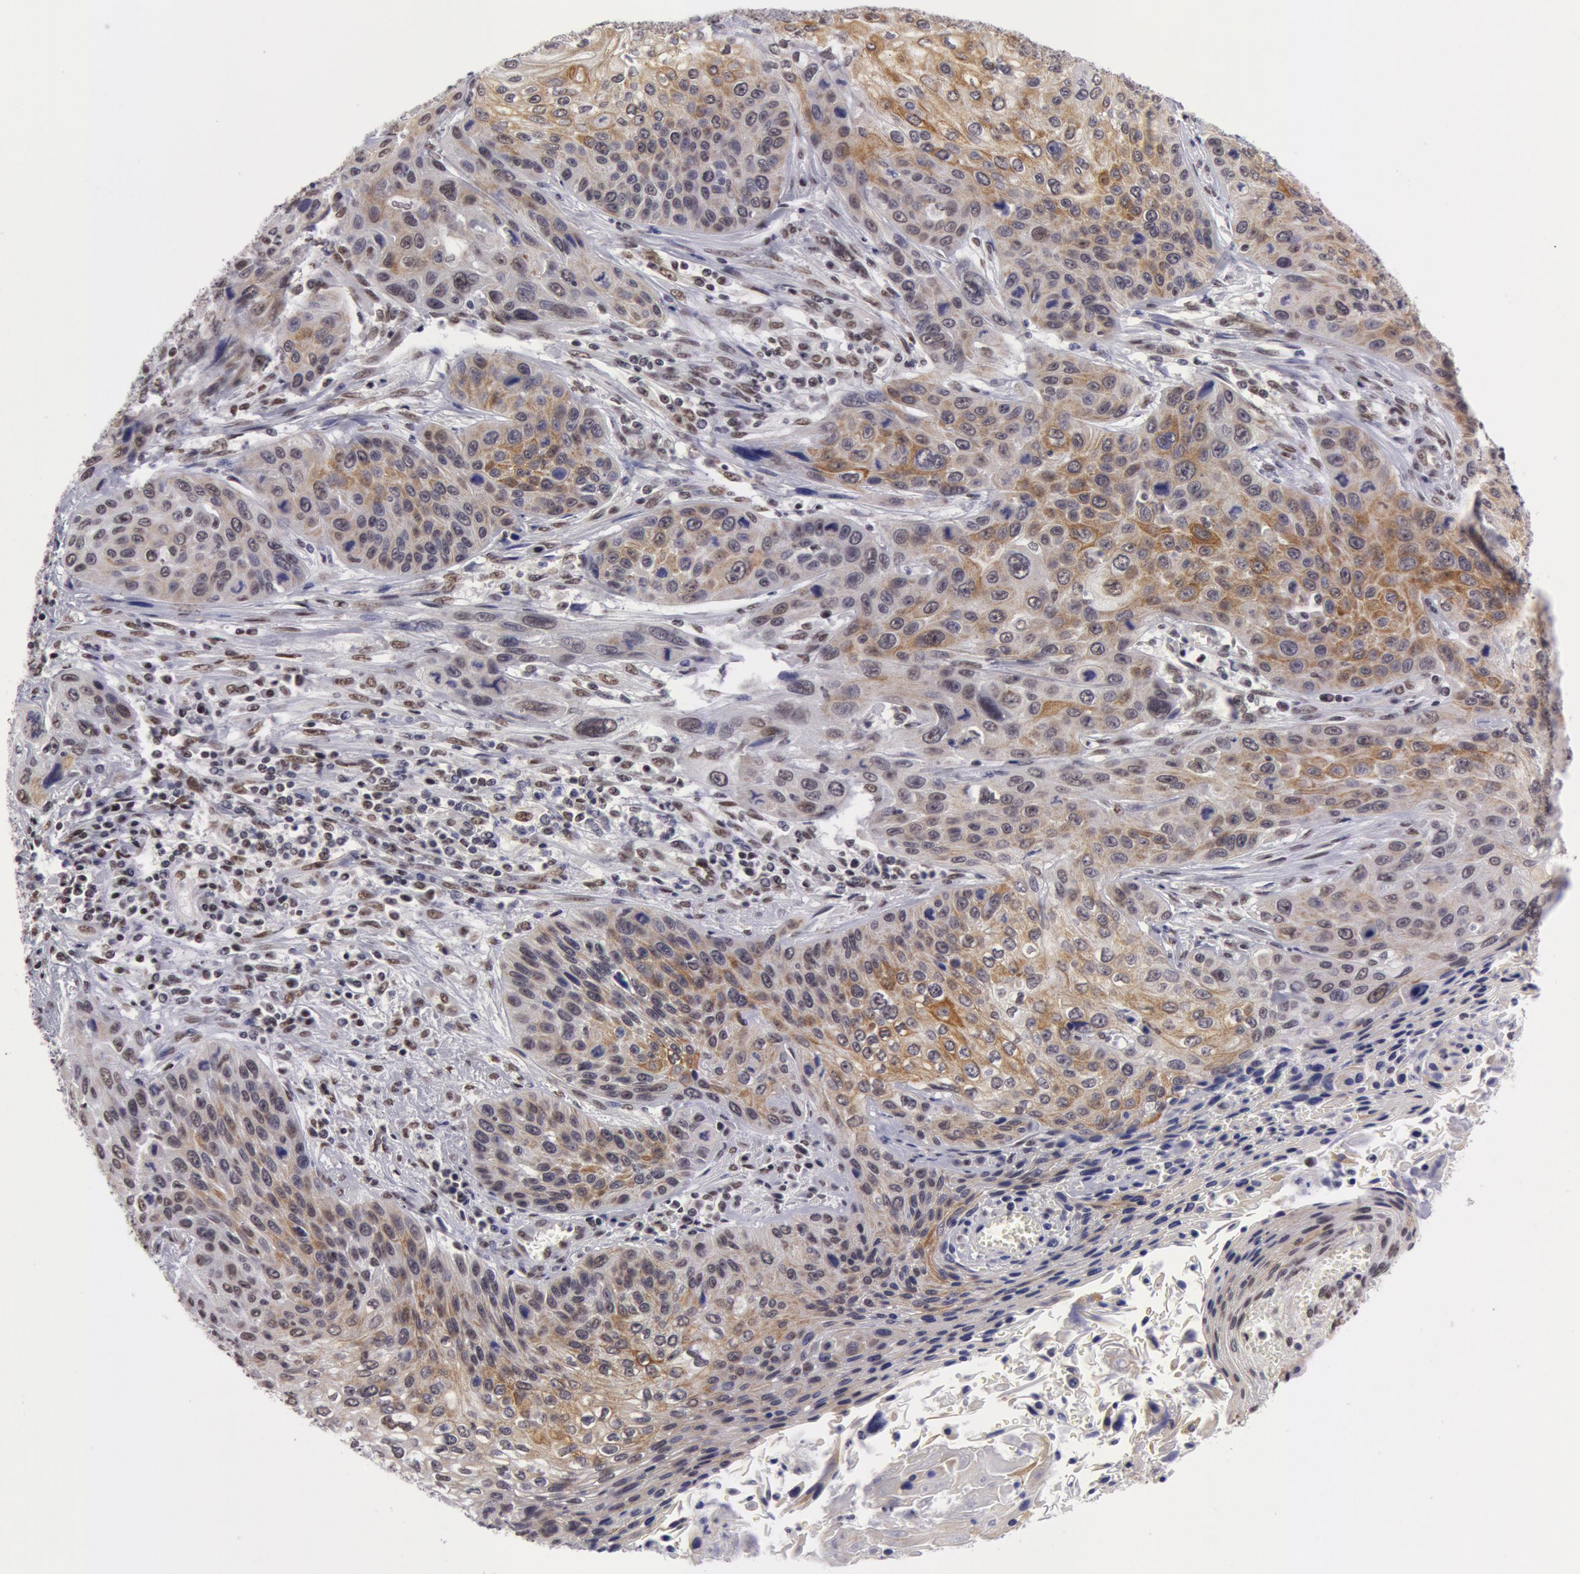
{"staining": {"intensity": "weak", "quantity": "25%-75%", "location": "cytoplasmic/membranous"}, "tissue": "cervical cancer", "cell_type": "Tumor cells", "image_type": "cancer", "snomed": [{"axis": "morphology", "description": "Squamous cell carcinoma, NOS"}, {"axis": "topography", "description": "Cervix"}], "caption": "Tumor cells demonstrate weak cytoplasmic/membranous staining in approximately 25%-75% of cells in cervical squamous cell carcinoma. (DAB = brown stain, brightfield microscopy at high magnification).", "gene": "VRTN", "patient": {"sex": "female", "age": 32}}